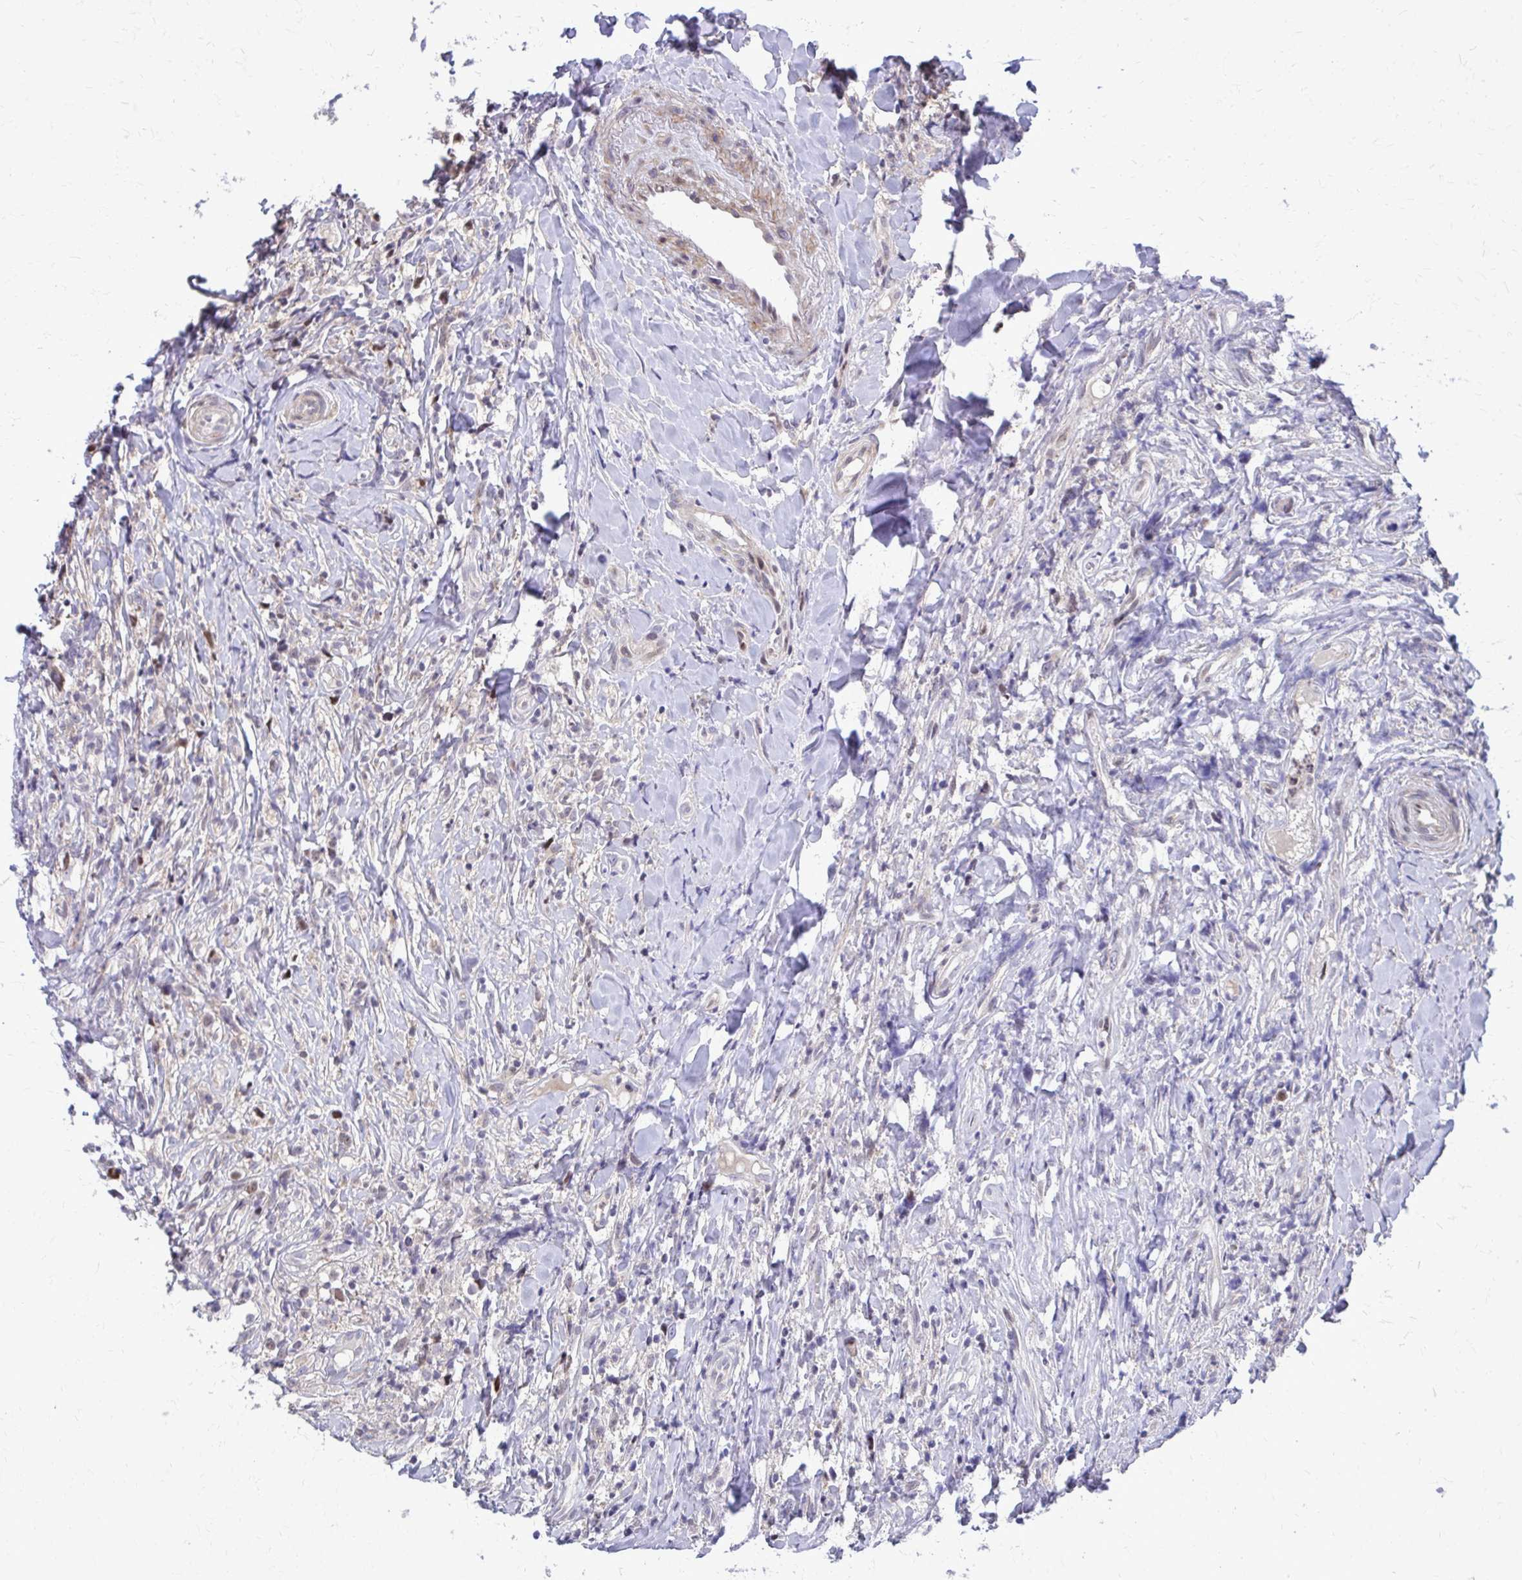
{"staining": {"intensity": "negative", "quantity": "none", "location": "none"}, "tissue": "lymphoma", "cell_type": "Tumor cells", "image_type": "cancer", "snomed": [{"axis": "morphology", "description": "Hodgkin's disease, NOS"}, {"axis": "topography", "description": "No Tissue"}], "caption": "DAB (3,3'-diaminobenzidine) immunohistochemical staining of lymphoma reveals no significant staining in tumor cells.", "gene": "ANKRD30B", "patient": {"sex": "female", "age": 21}}